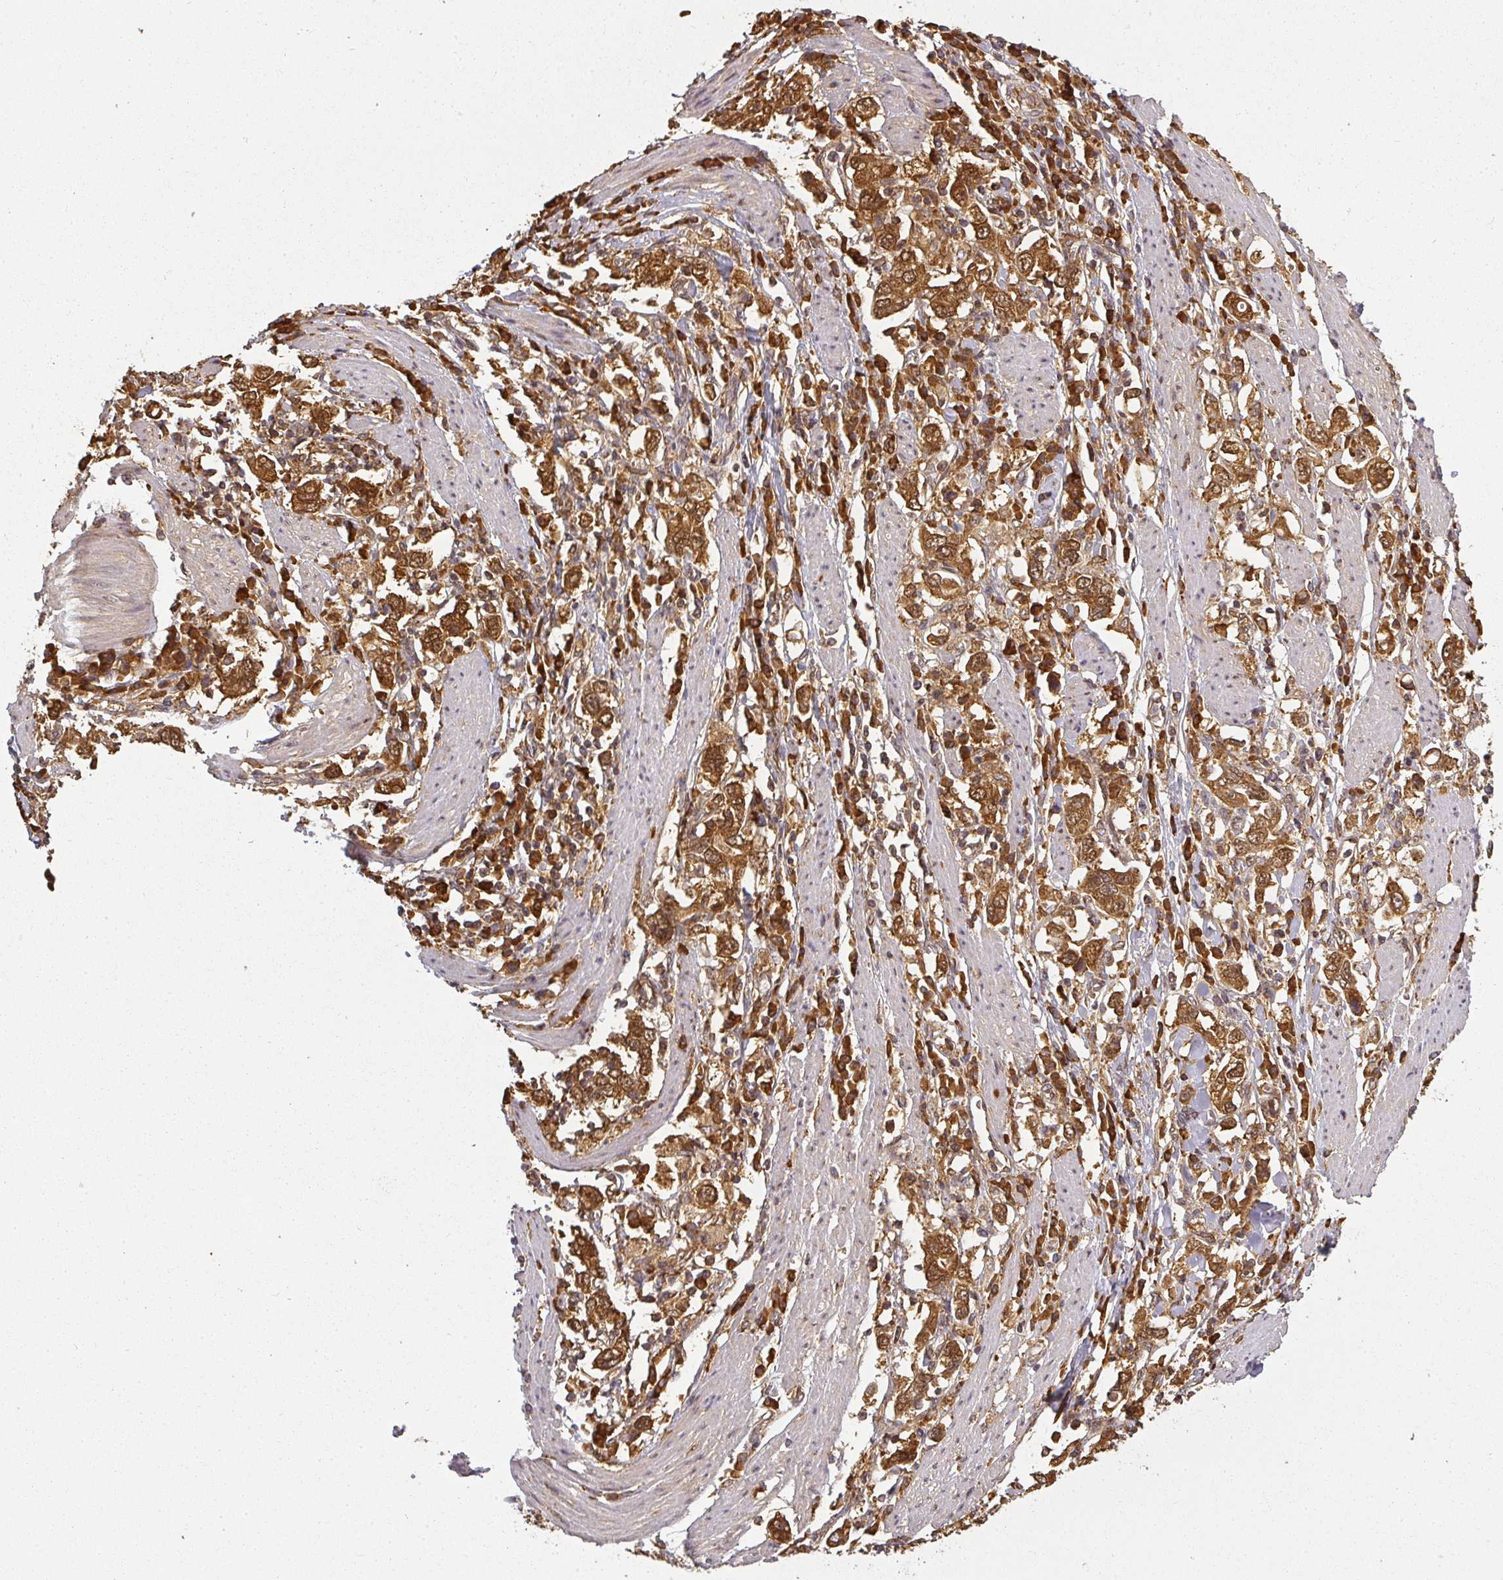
{"staining": {"intensity": "strong", "quantity": ">75%", "location": "cytoplasmic/membranous"}, "tissue": "stomach cancer", "cell_type": "Tumor cells", "image_type": "cancer", "snomed": [{"axis": "morphology", "description": "Adenocarcinoma, NOS"}, {"axis": "topography", "description": "Stomach, upper"}, {"axis": "topography", "description": "Stomach"}], "caption": "Human stomach cancer (adenocarcinoma) stained with a protein marker reveals strong staining in tumor cells.", "gene": "PPP6R3", "patient": {"sex": "male", "age": 62}}